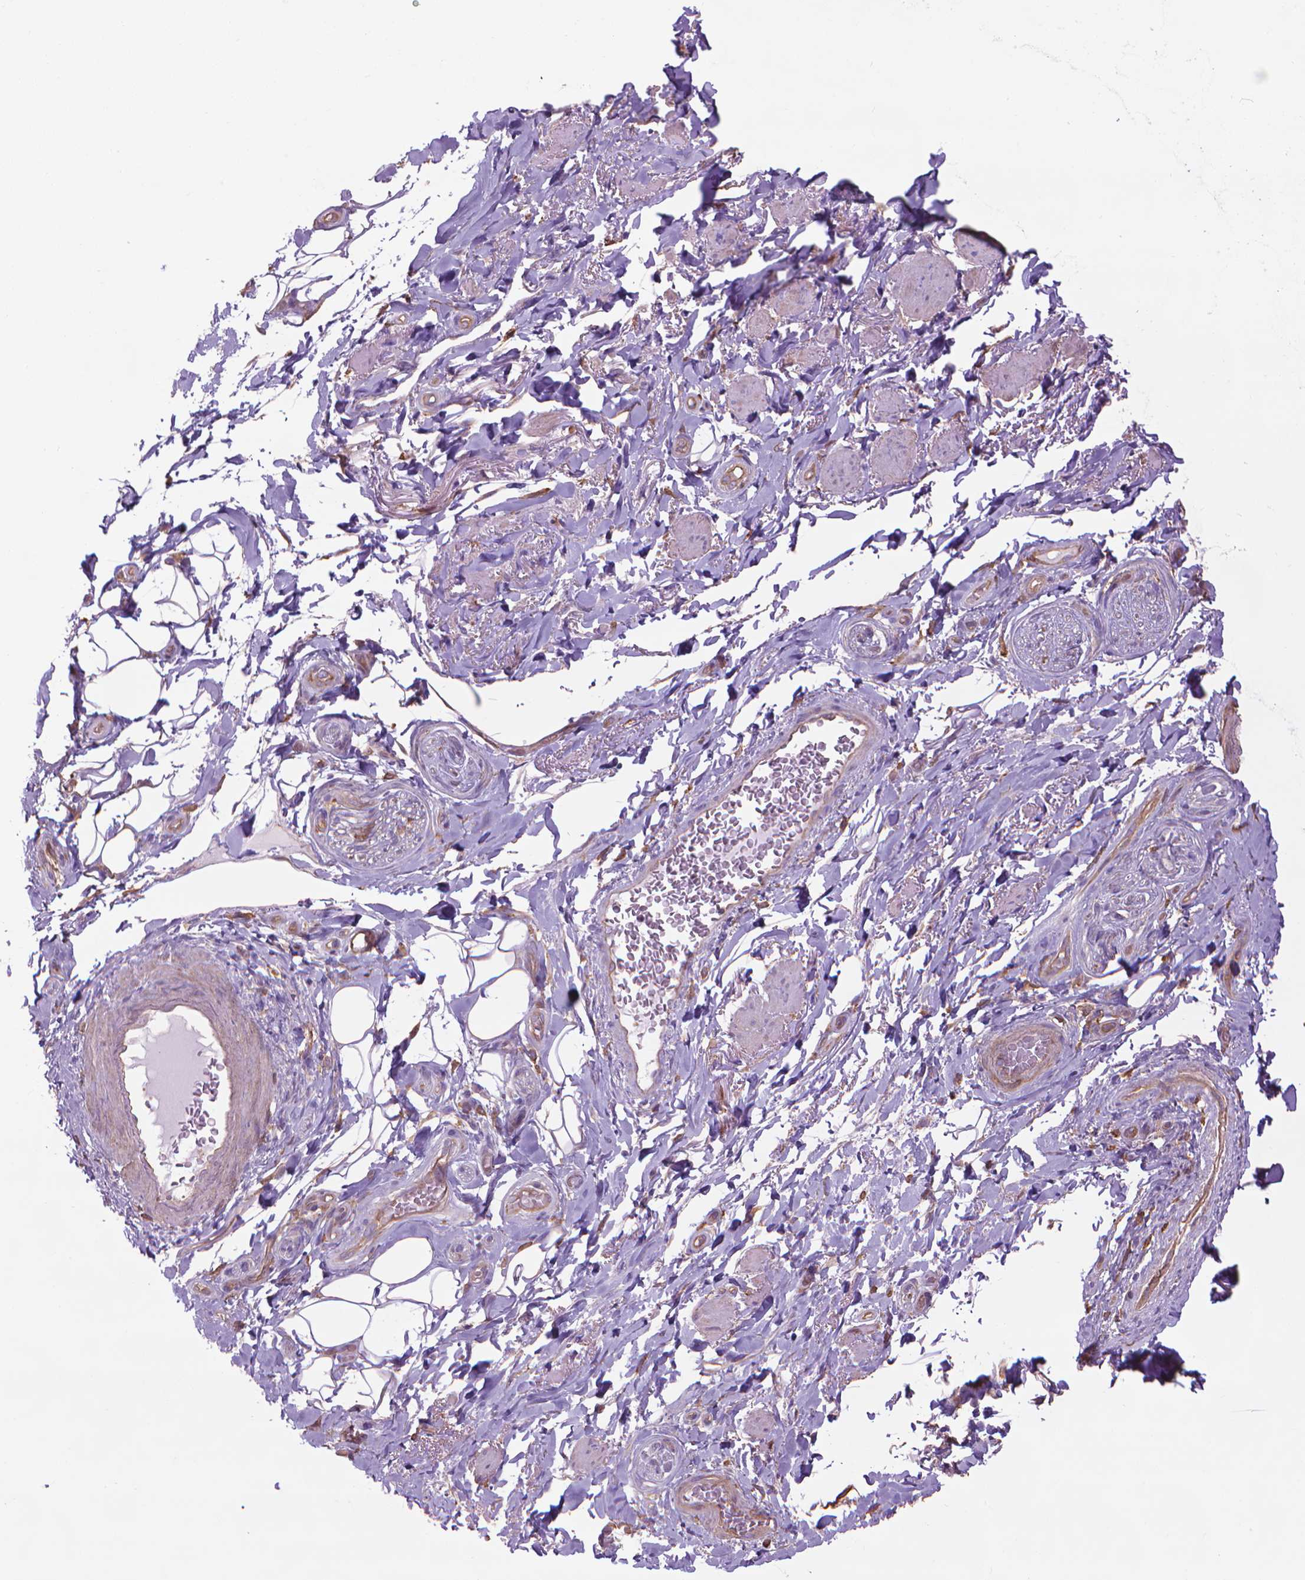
{"staining": {"intensity": "negative", "quantity": "none", "location": "none"}, "tissue": "adipose tissue", "cell_type": "Adipocytes", "image_type": "normal", "snomed": [{"axis": "morphology", "description": "Normal tissue, NOS"}, {"axis": "topography", "description": "Anal"}, {"axis": "topography", "description": "Peripheral nerve tissue"}], "caption": "DAB immunohistochemical staining of benign human adipose tissue displays no significant expression in adipocytes.", "gene": "CORO1B", "patient": {"sex": "male", "age": 53}}